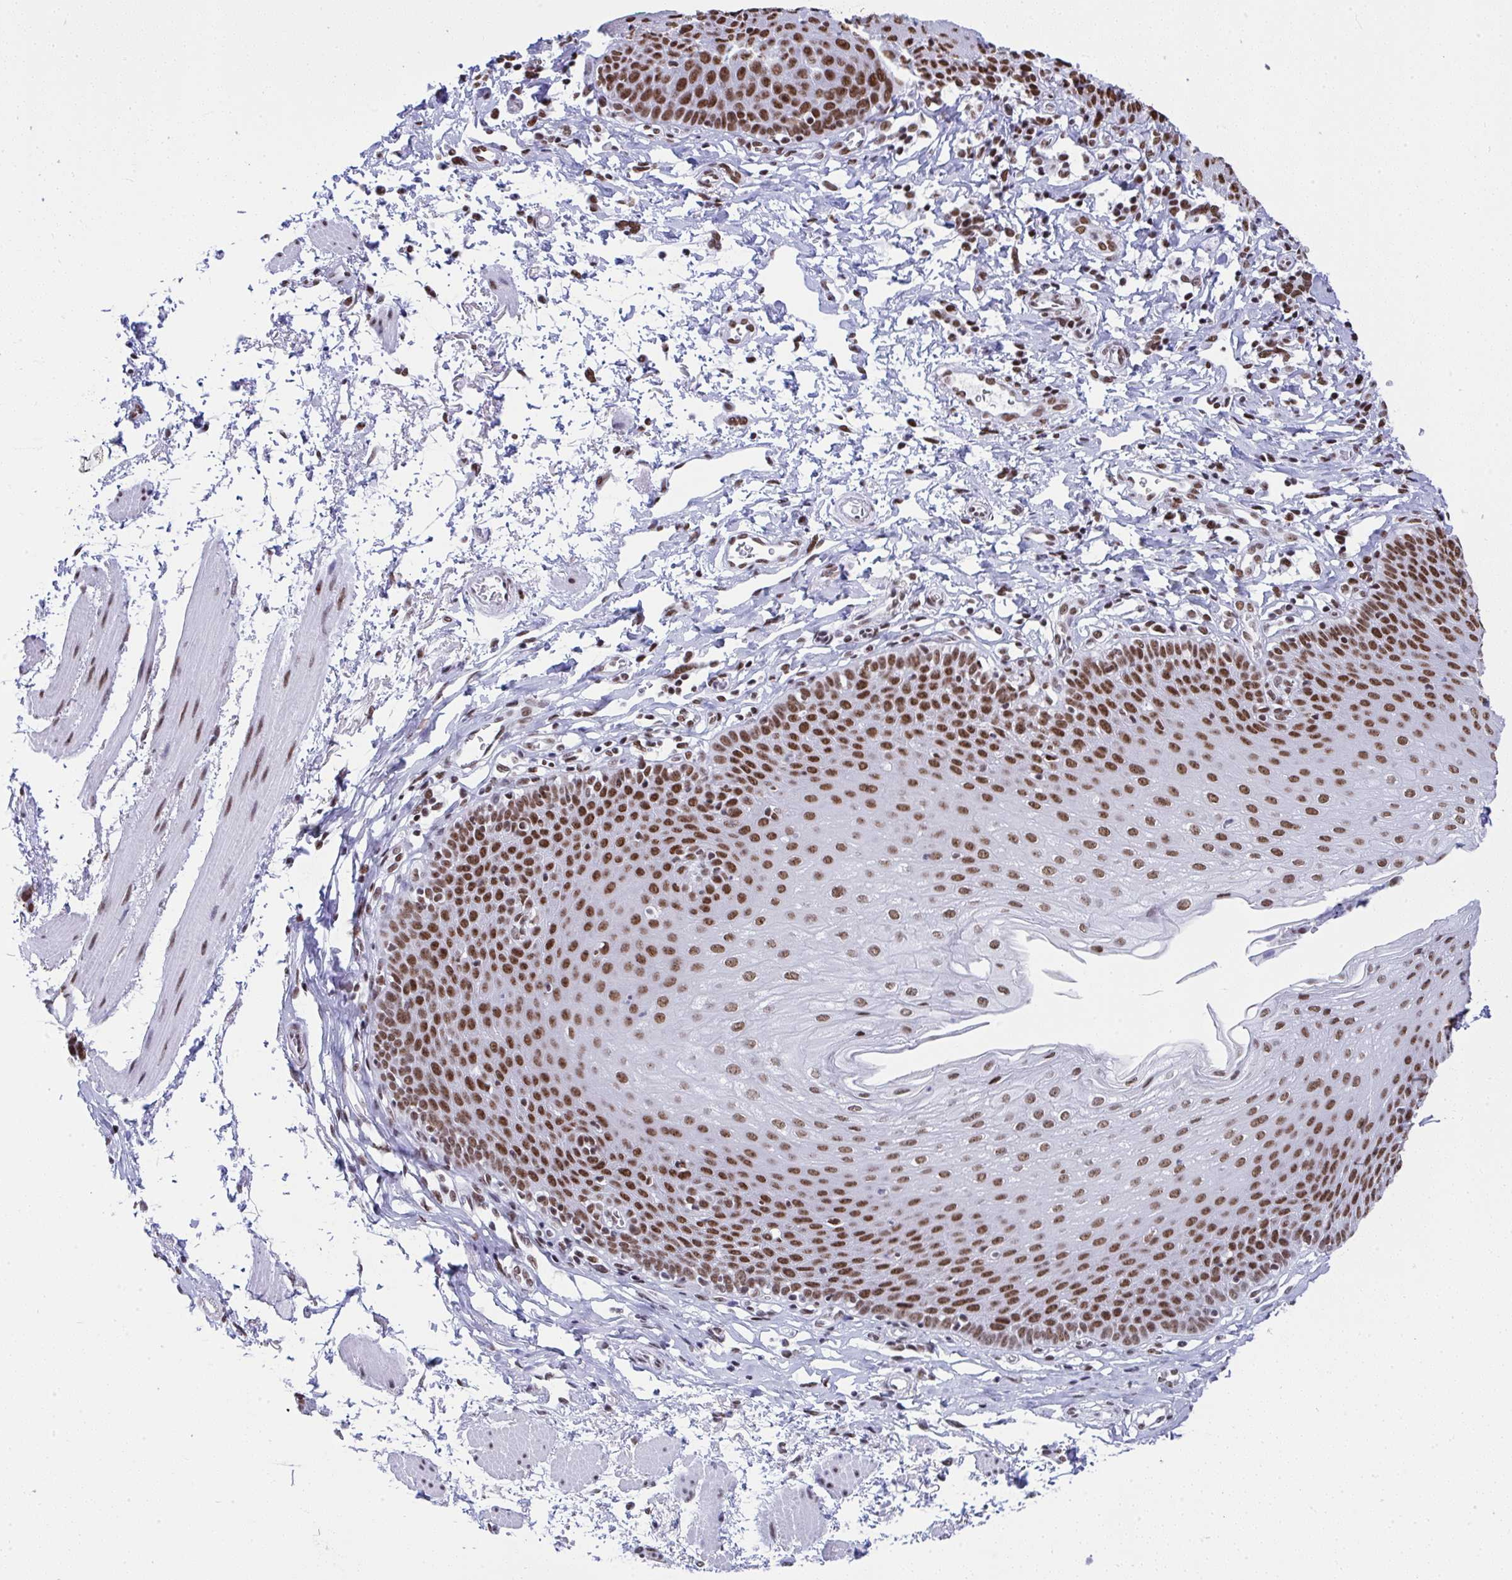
{"staining": {"intensity": "strong", "quantity": ">75%", "location": "nuclear"}, "tissue": "esophagus", "cell_type": "Squamous epithelial cells", "image_type": "normal", "snomed": [{"axis": "morphology", "description": "Normal tissue, NOS"}, {"axis": "topography", "description": "Esophagus"}], "caption": "The micrograph shows immunohistochemical staining of normal esophagus. There is strong nuclear staining is seen in about >75% of squamous epithelial cells. The protein is shown in brown color, while the nuclei are stained blue.", "gene": "DDX52", "patient": {"sex": "female", "age": 81}}